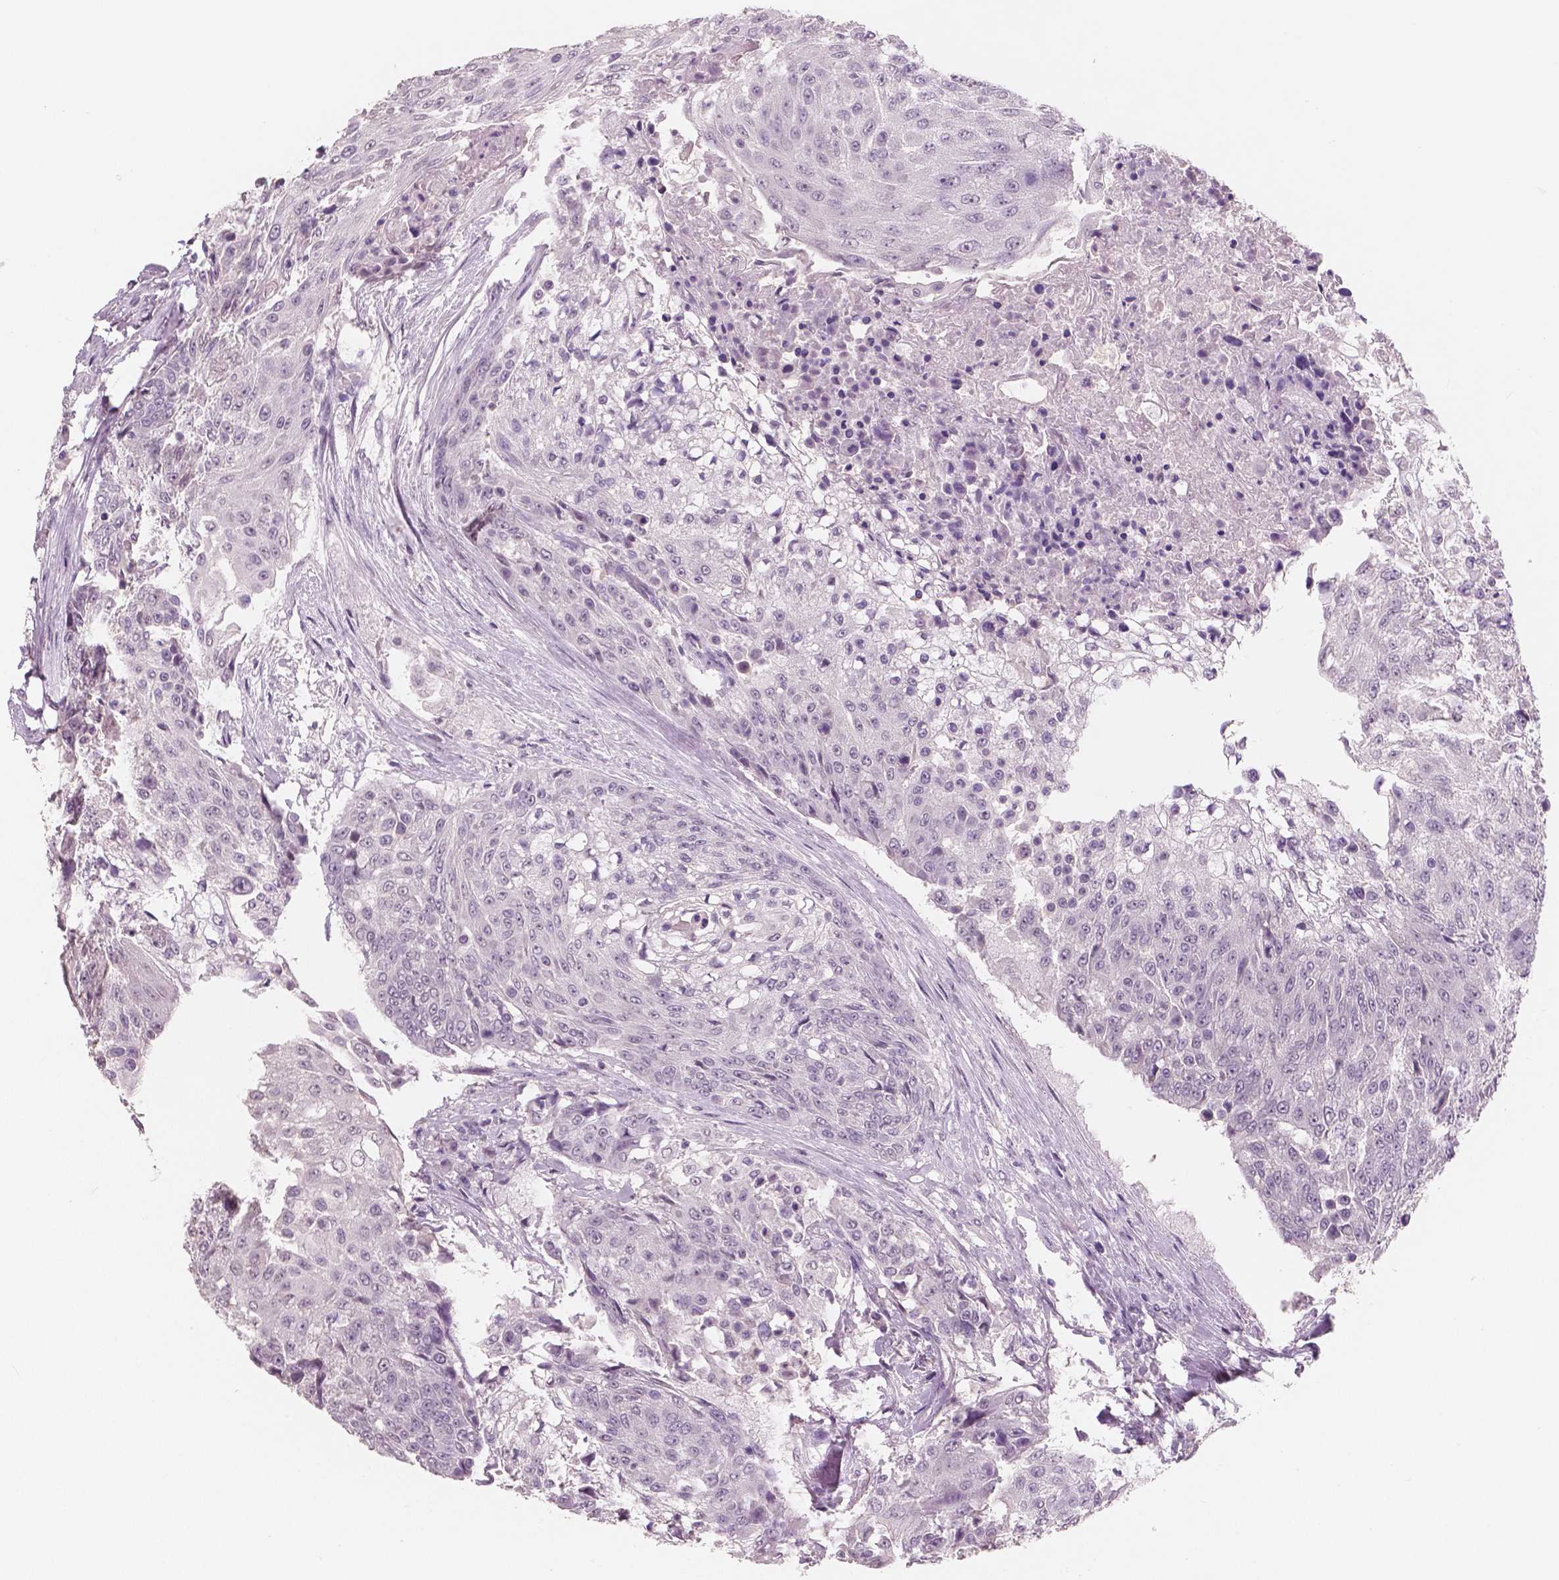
{"staining": {"intensity": "negative", "quantity": "none", "location": "none"}, "tissue": "urothelial cancer", "cell_type": "Tumor cells", "image_type": "cancer", "snomed": [{"axis": "morphology", "description": "Urothelial carcinoma, High grade"}, {"axis": "topography", "description": "Urinary bladder"}], "caption": "There is no significant positivity in tumor cells of high-grade urothelial carcinoma.", "gene": "NECAB1", "patient": {"sex": "female", "age": 63}}